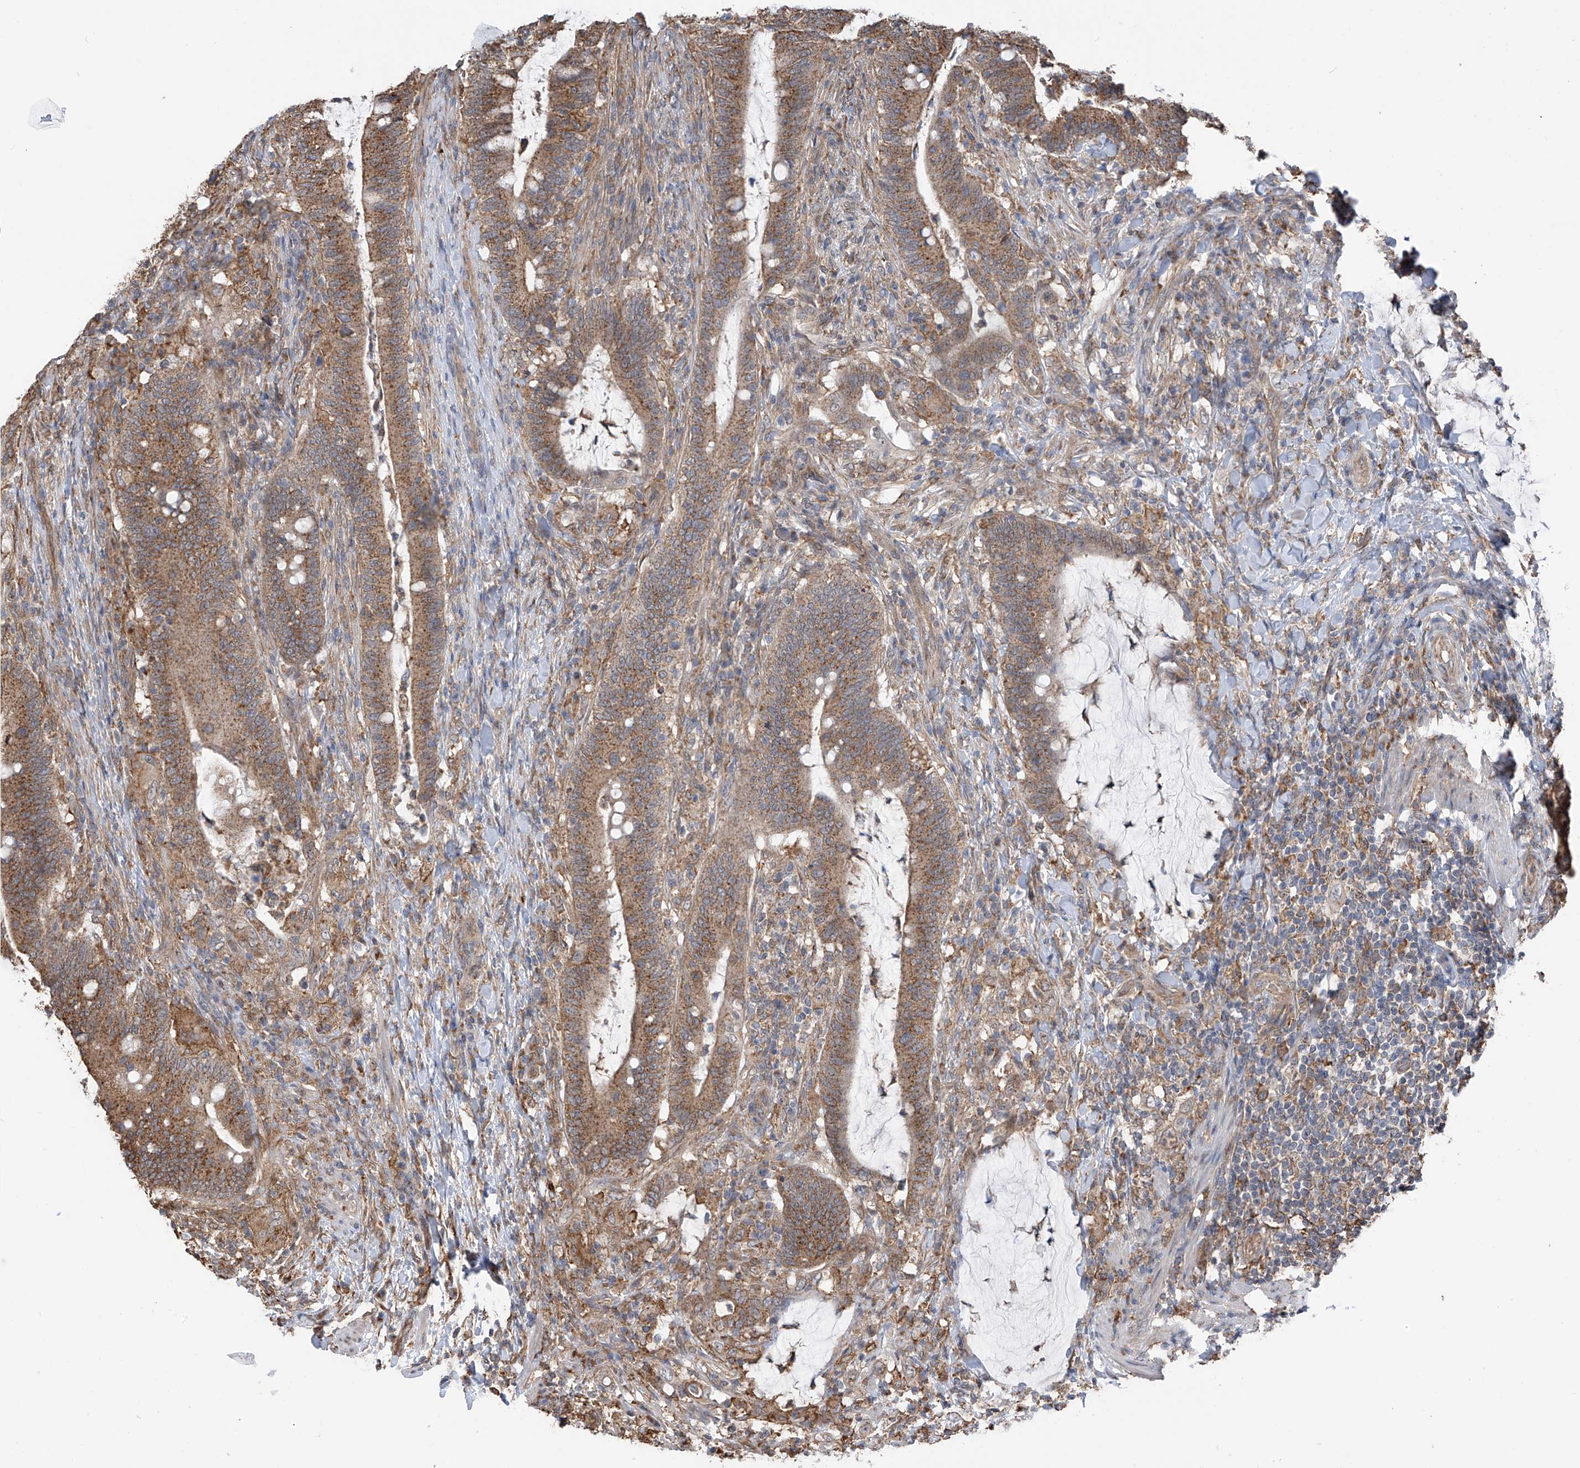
{"staining": {"intensity": "moderate", "quantity": ">75%", "location": "cytoplasmic/membranous"}, "tissue": "colorectal cancer", "cell_type": "Tumor cells", "image_type": "cancer", "snomed": [{"axis": "morphology", "description": "Adenocarcinoma, NOS"}, {"axis": "topography", "description": "Colon"}], "caption": "Protein expression analysis of human colorectal cancer (adenocarcinoma) reveals moderate cytoplasmic/membranous positivity in about >75% of tumor cells. Immunohistochemistry (ihc) stains the protein of interest in brown and the nuclei are stained blue.", "gene": "ZNF189", "patient": {"sex": "female", "age": 66}}